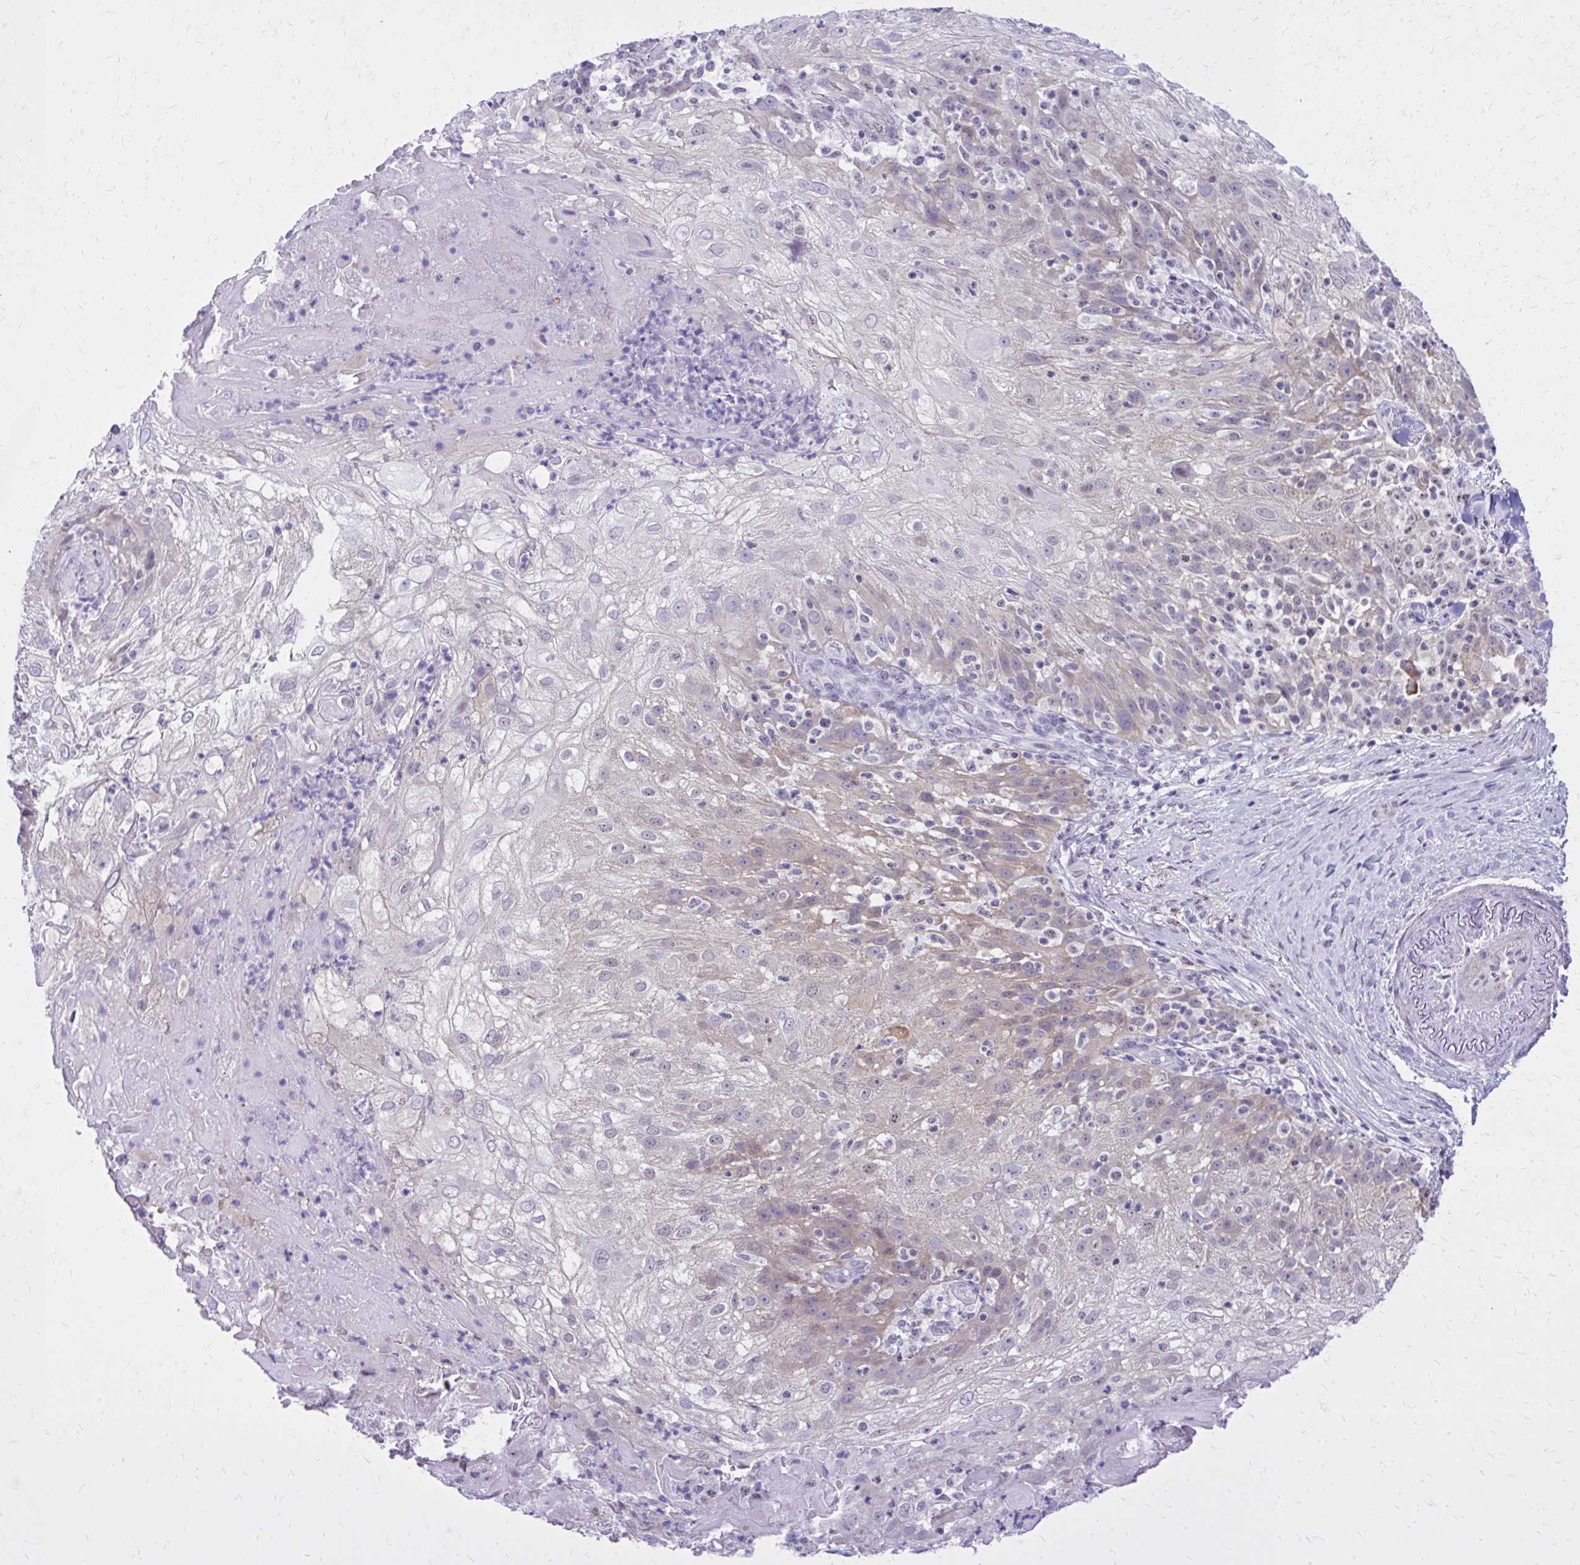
{"staining": {"intensity": "weak", "quantity": "<25%", "location": "cytoplasmic/membranous"}, "tissue": "skin cancer", "cell_type": "Tumor cells", "image_type": "cancer", "snomed": [{"axis": "morphology", "description": "Normal tissue, NOS"}, {"axis": "morphology", "description": "Squamous cell carcinoma, NOS"}, {"axis": "topography", "description": "Skin"}], "caption": "Skin cancer (squamous cell carcinoma) was stained to show a protein in brown. There is no significant expression in tumor cells. (Brightfield microscopy of DAB IHC at high magnification).", "gene": "RASL11B", "patient": {"sex": "female", "age": 83}}